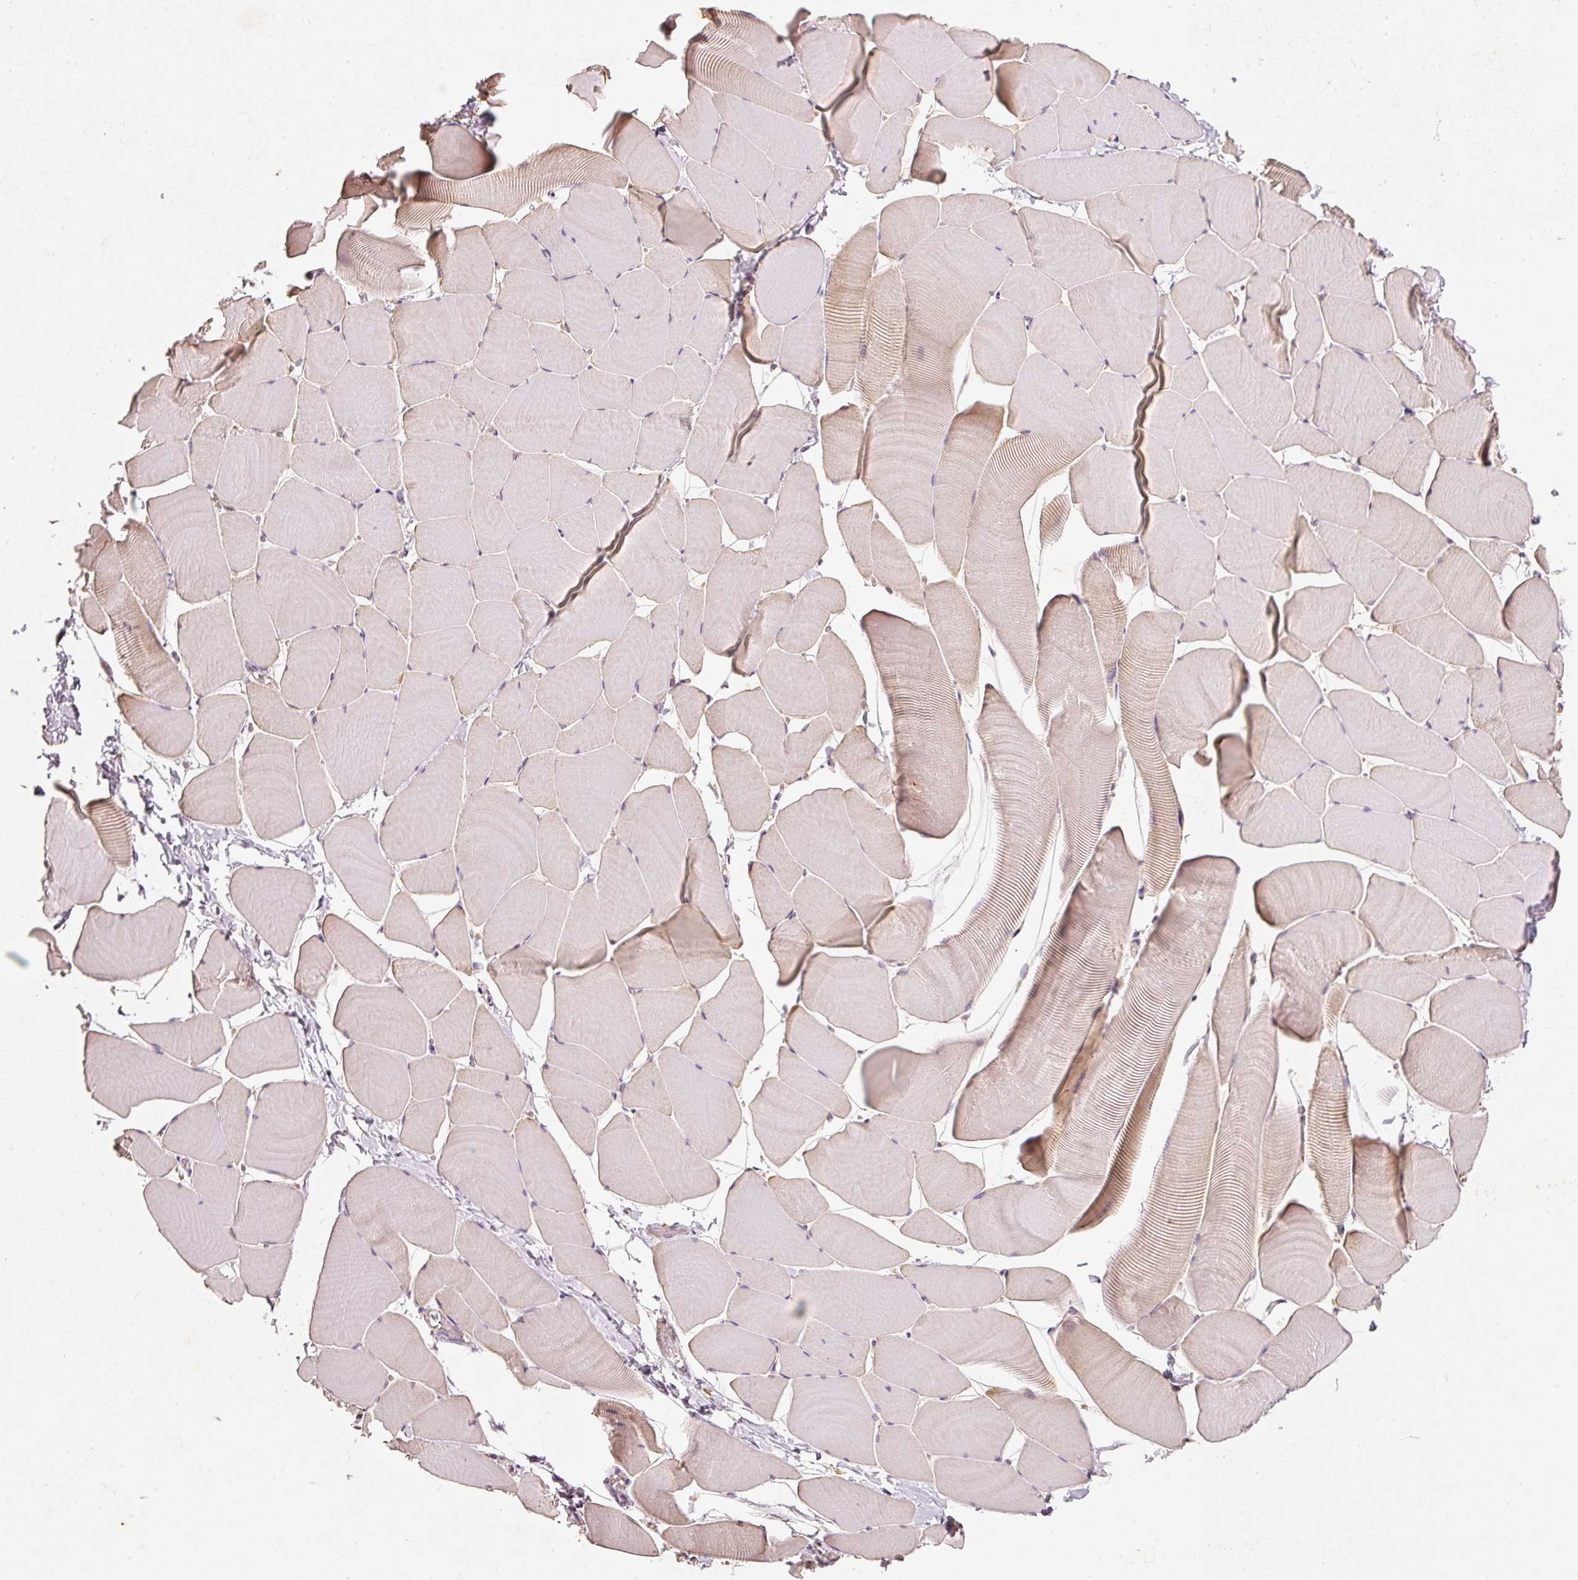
{"staining": {"intensity": "weak", "quantity": "25%-75%", "location": "cytoplasmic/membranous"}, "tissue": "skeletal muscle", "cell_type": "Myocytes", "image_type": "normal", "snomed": [{"axis": "morphology", "description": "Normal tissue, NOS"}, {"axis": "topography", "description": "Skeletal muscle"}], "caption": "Brown immunohistochemical staining in unremarkable skeletal muscle reveals weak cytoplasmic/membranous positivity in about 25%-75% of myocytes. (DAB (3,3'-diaminobenzidine) IHC, brown staining for protein, blue staining for nuclei).", "gene": "RGL2", "patient": {"sex": "male", "age": 25}}